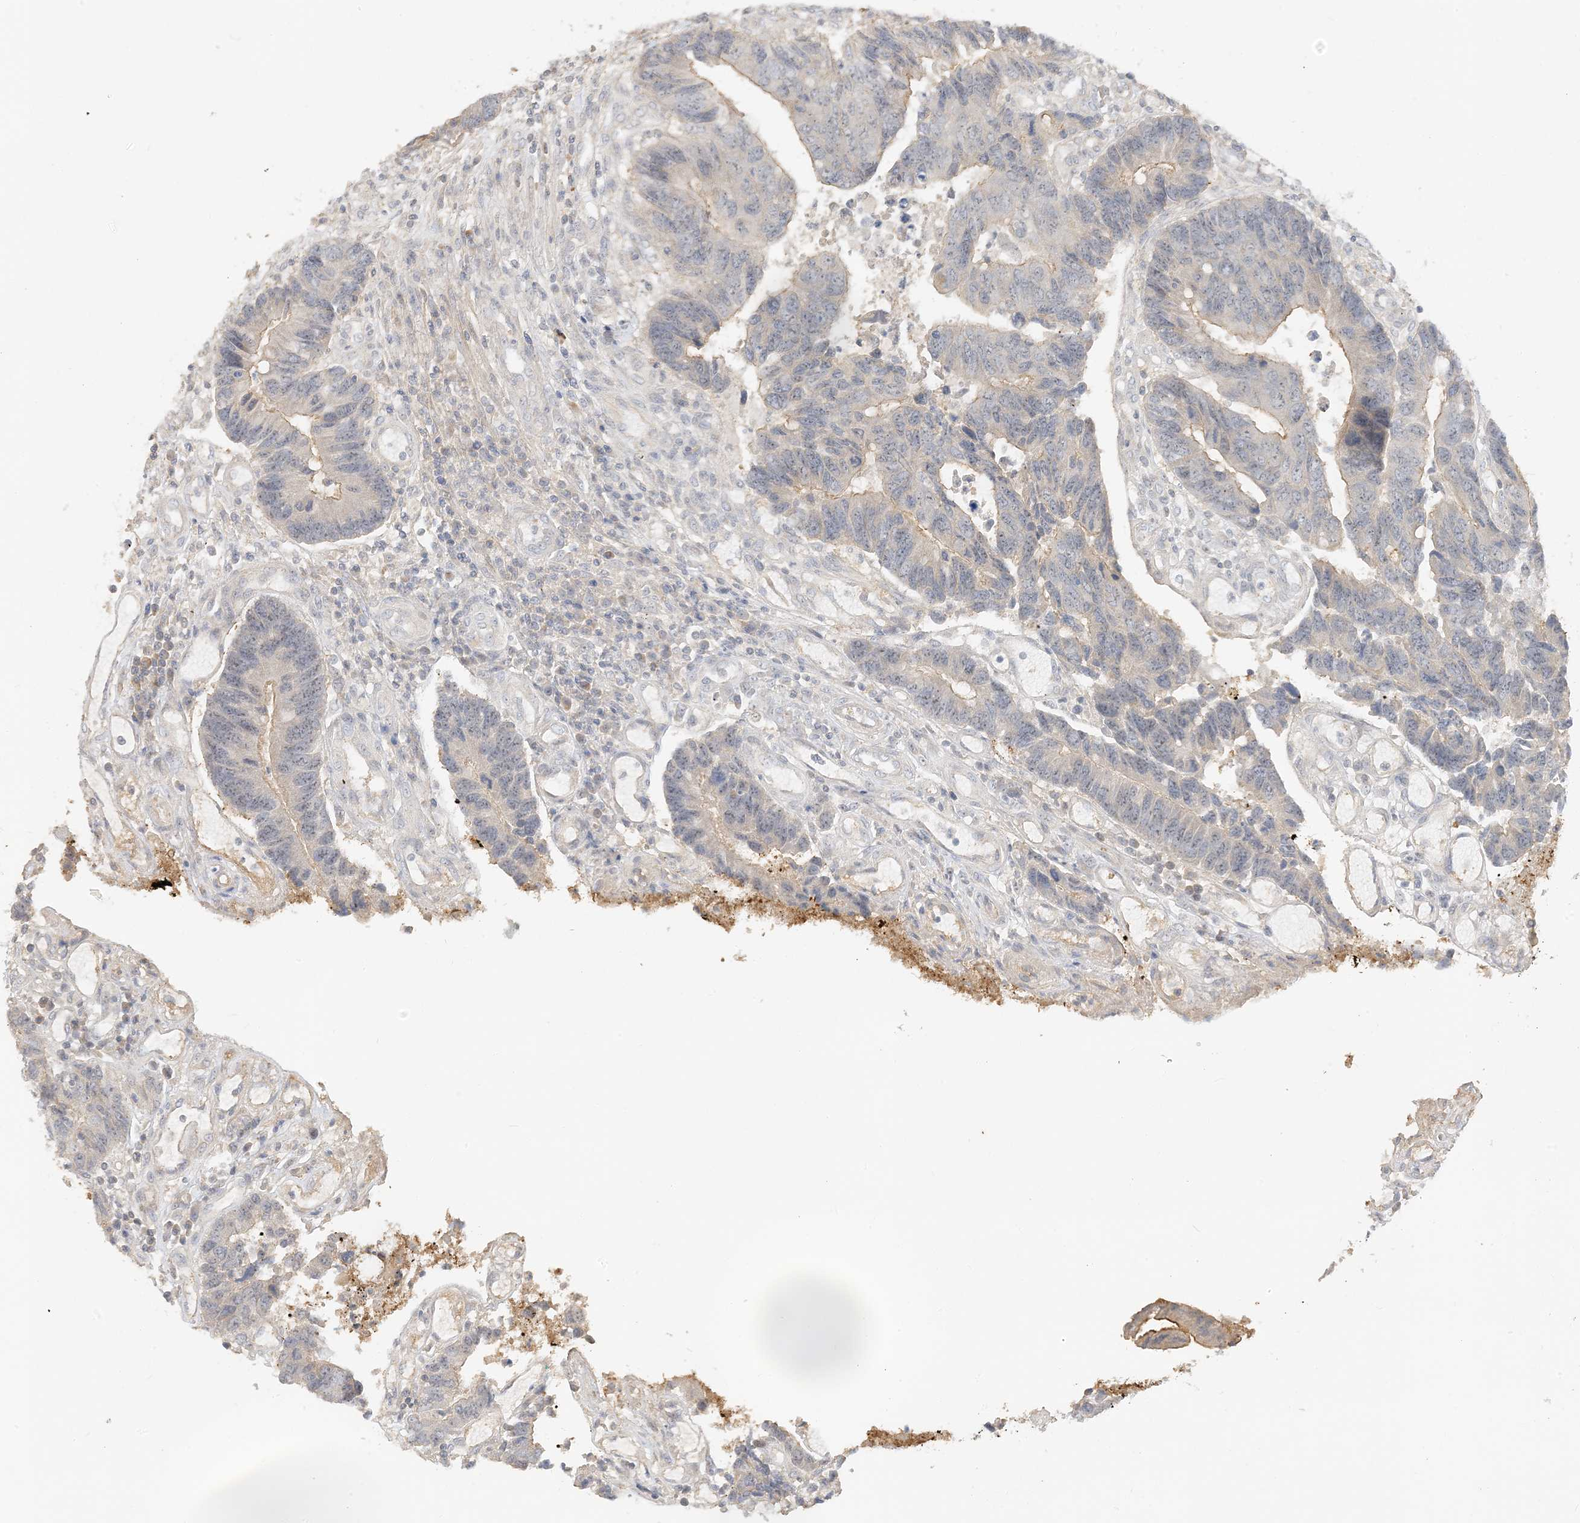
{"staining": {"intensity": "moderate", "quantity": "<25%", "location": "cytoplasmic/membranous"}, "tissue": "colorectal cancer", "cell_type": "Tumor cells", "image_type": "cancer", "snomed": [{"axis": "morphology", "description": "Adenocarcinoma, NOS"}, {"axis": "topography", "description": "Rectum"}], "caption": "Immunohistochemical staining of colorectal cancer (adenocarcinoma) exhibits low levels of moderate cytoplasmic/membranous staining in about <25% of tumor cells.", "gene": "ETAA1", "patient": {"sex": "male", "age": 84}}